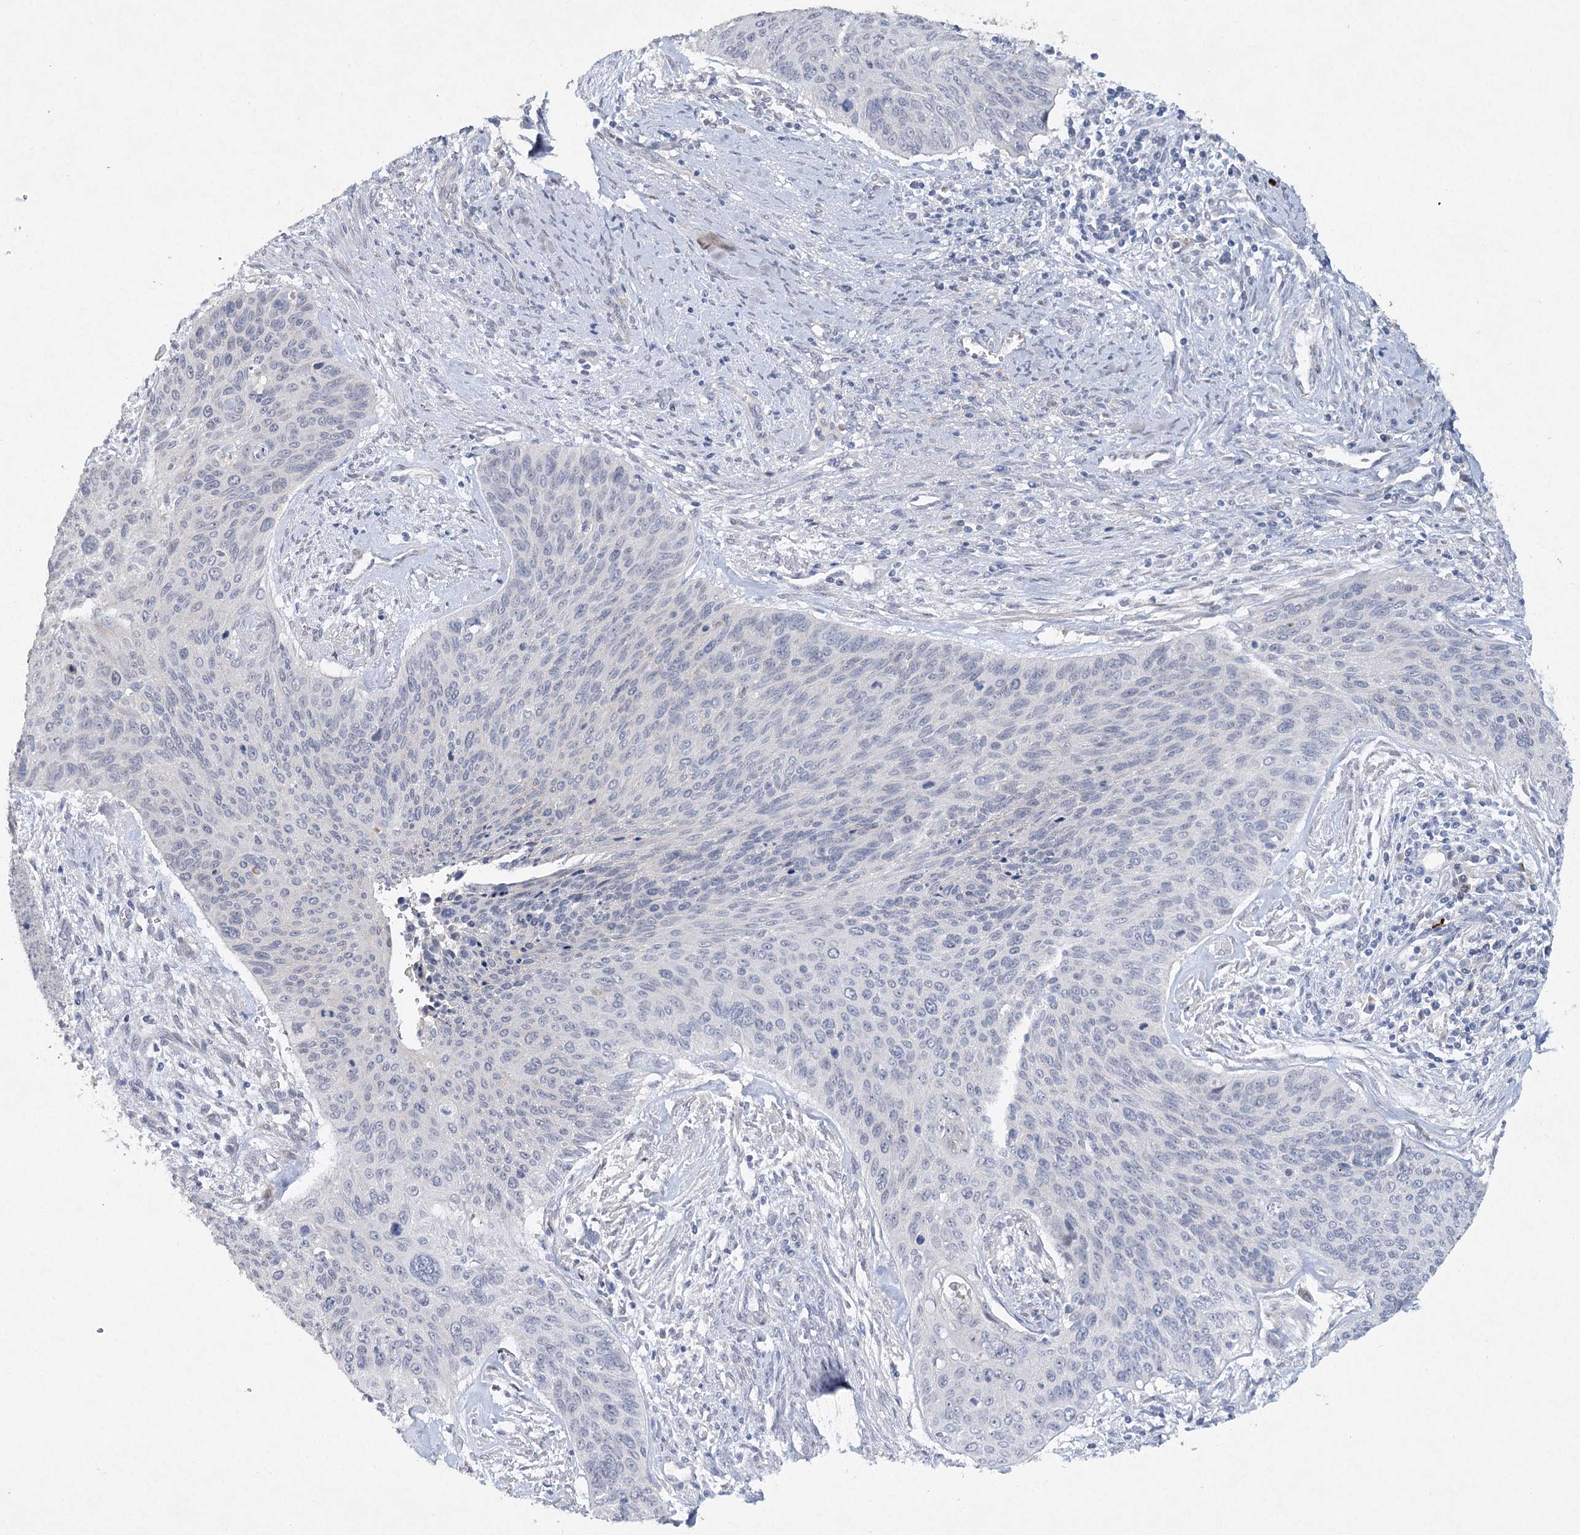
{"staining": {"intensity": "negative", "quantity": "none", "location": "none"}, "tissue": "cervical cancer", "cell_type": "Tumor cells", "image_type": "cancer", "snomed": [{"axis": "morphology", "description": "Squamous cell carcinoma, NOS"}, {"axis": "topography", "description": "Cervix"}], "caption": "Human cervical squamous cell carcinoma stained for a protein using immunohistochemistry shows no staining in tumor cells.", "gene": "RFX6", "patient": {"sex": "female", "age": 55}}